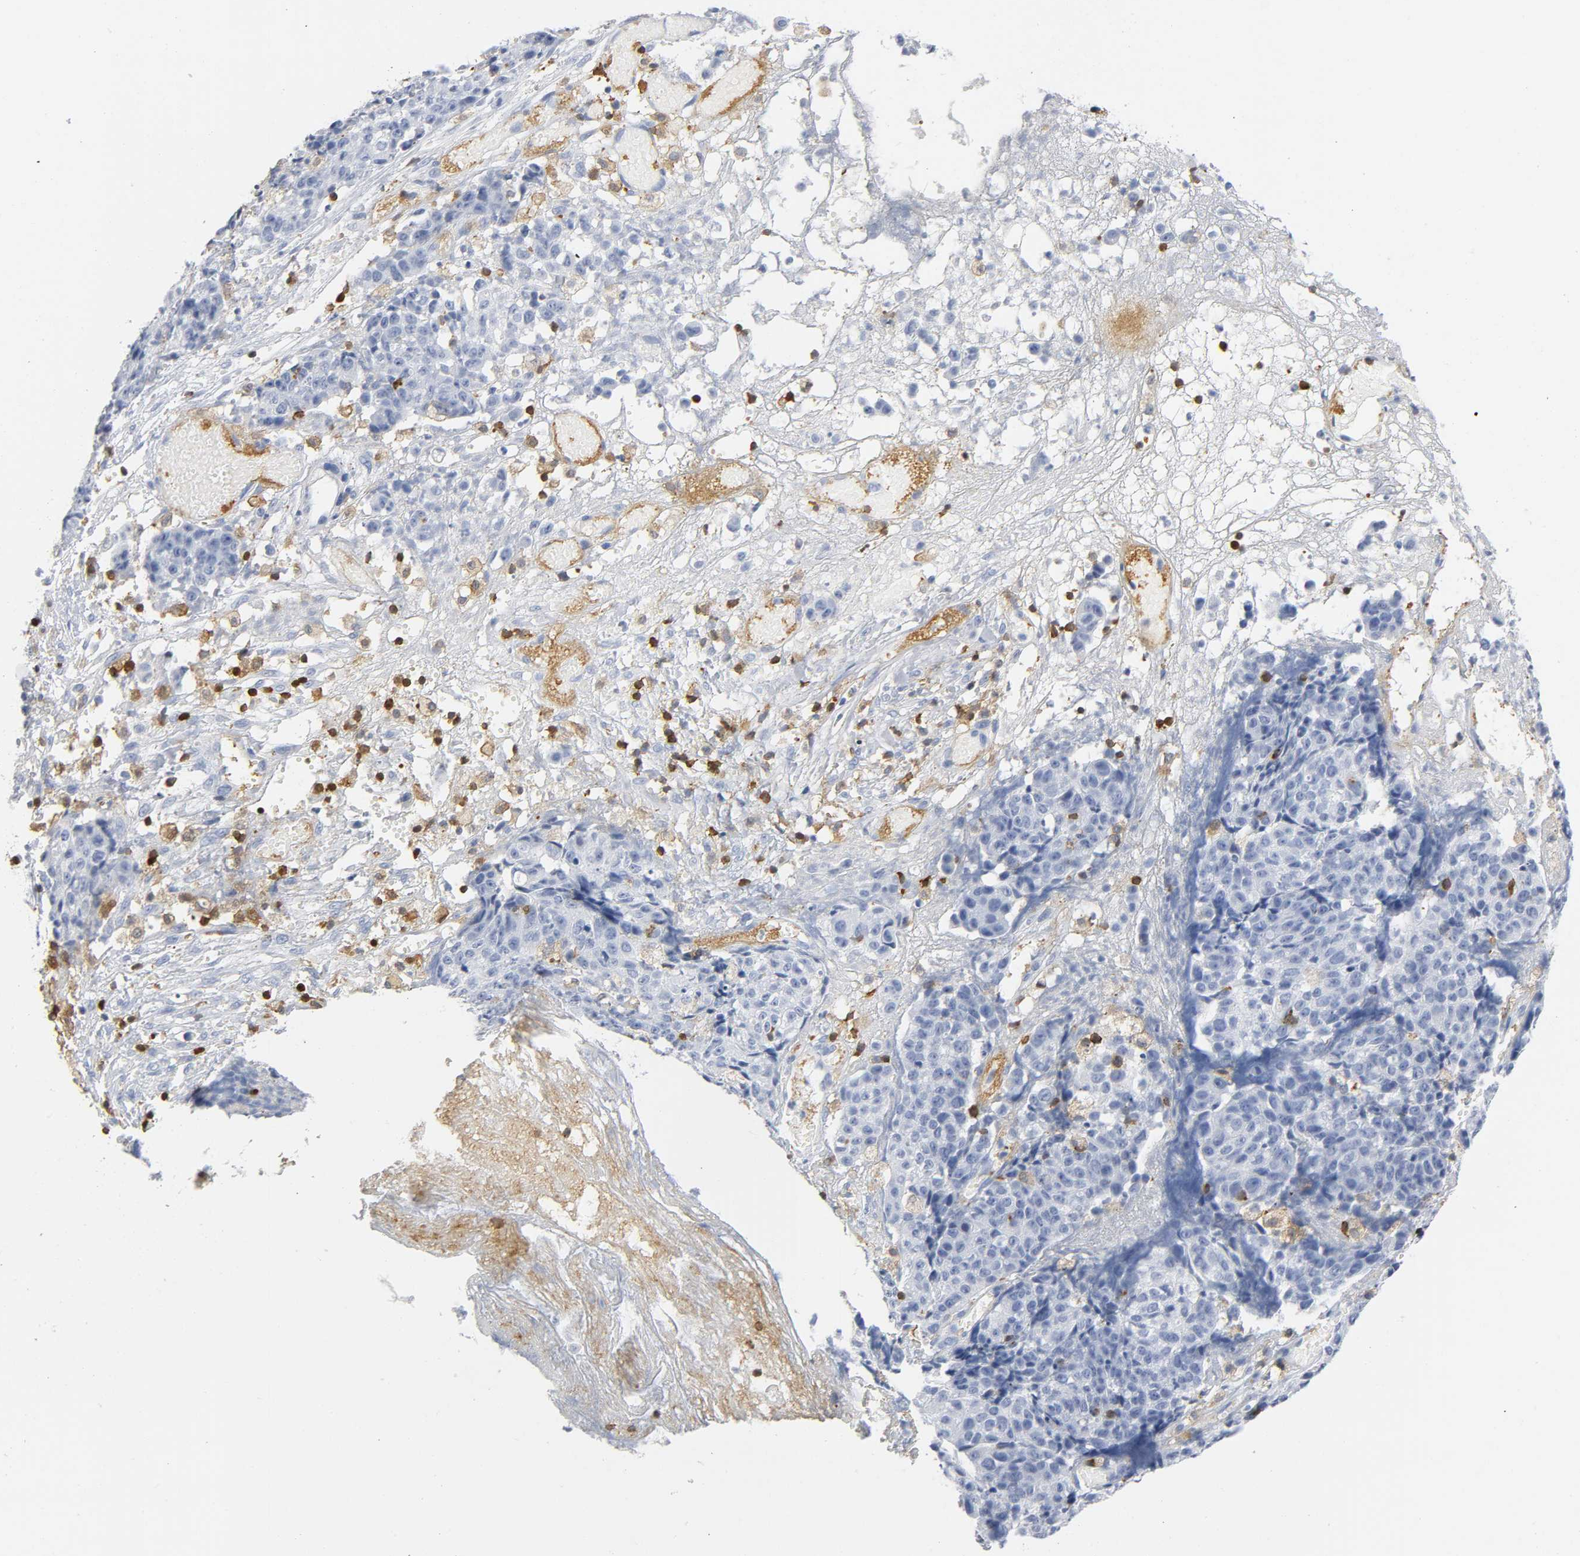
{"staining": {"intensity": "negative", "quantity": "none", "location": "none"}, "tissue": "ovarian cancer", "cell_type": "Tumor cells", "image_type": "cancer", "snomed": [{"axis": "morphology", "description": "Carcinoma, endometroid"}, {"axis": "topography", "description": "Ovary"}], "caption": "An IHC histopathology image of endometroid carcinoma (ovarian) is shown. There is no staining in tumor cells of endometroid carcinoma (ovarian).", "gene": "DOK2", "patient": {"sex": "female", "age": 42}}